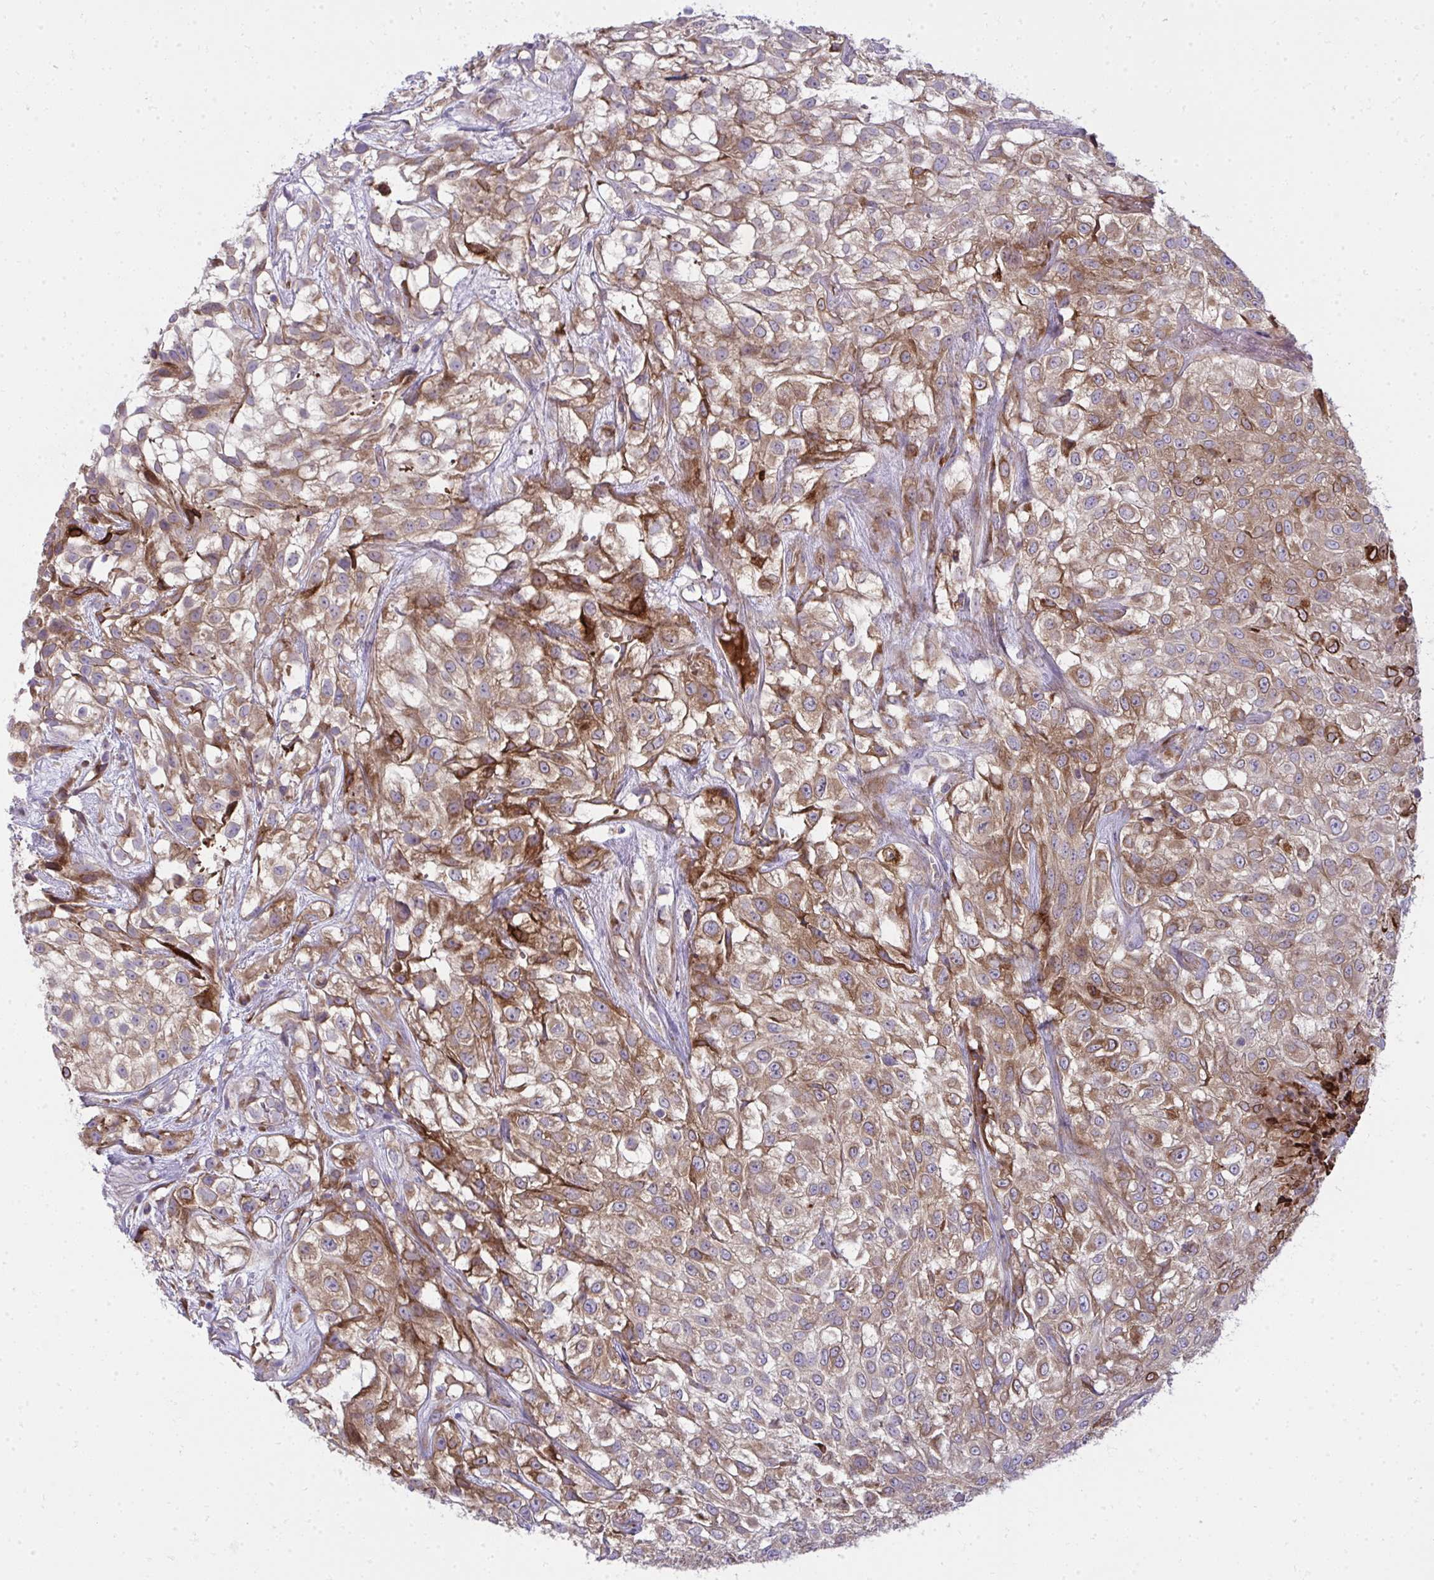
{"staining": {"intensity": "moderate", "quantity": ">75%", "location": "cytoplasmic/membranous"}, "tissue": "urothelial cancer", "cell_type": "Tumor cells", "image_type": "cancer", "snomed": [{"axis": "morphology", "description": "Urothelial carcinoma, High grade"}, {"axis": "topography", "description": "Urinary bladder"}], "caption": "Moderate cytoplasmic/membranous protein expression is seen in approximately >75% of tumor cells in urothelial carcinoma (high-grade).", "gene": "GFPT2", "patient": {"sex": "male", "age": 56}}